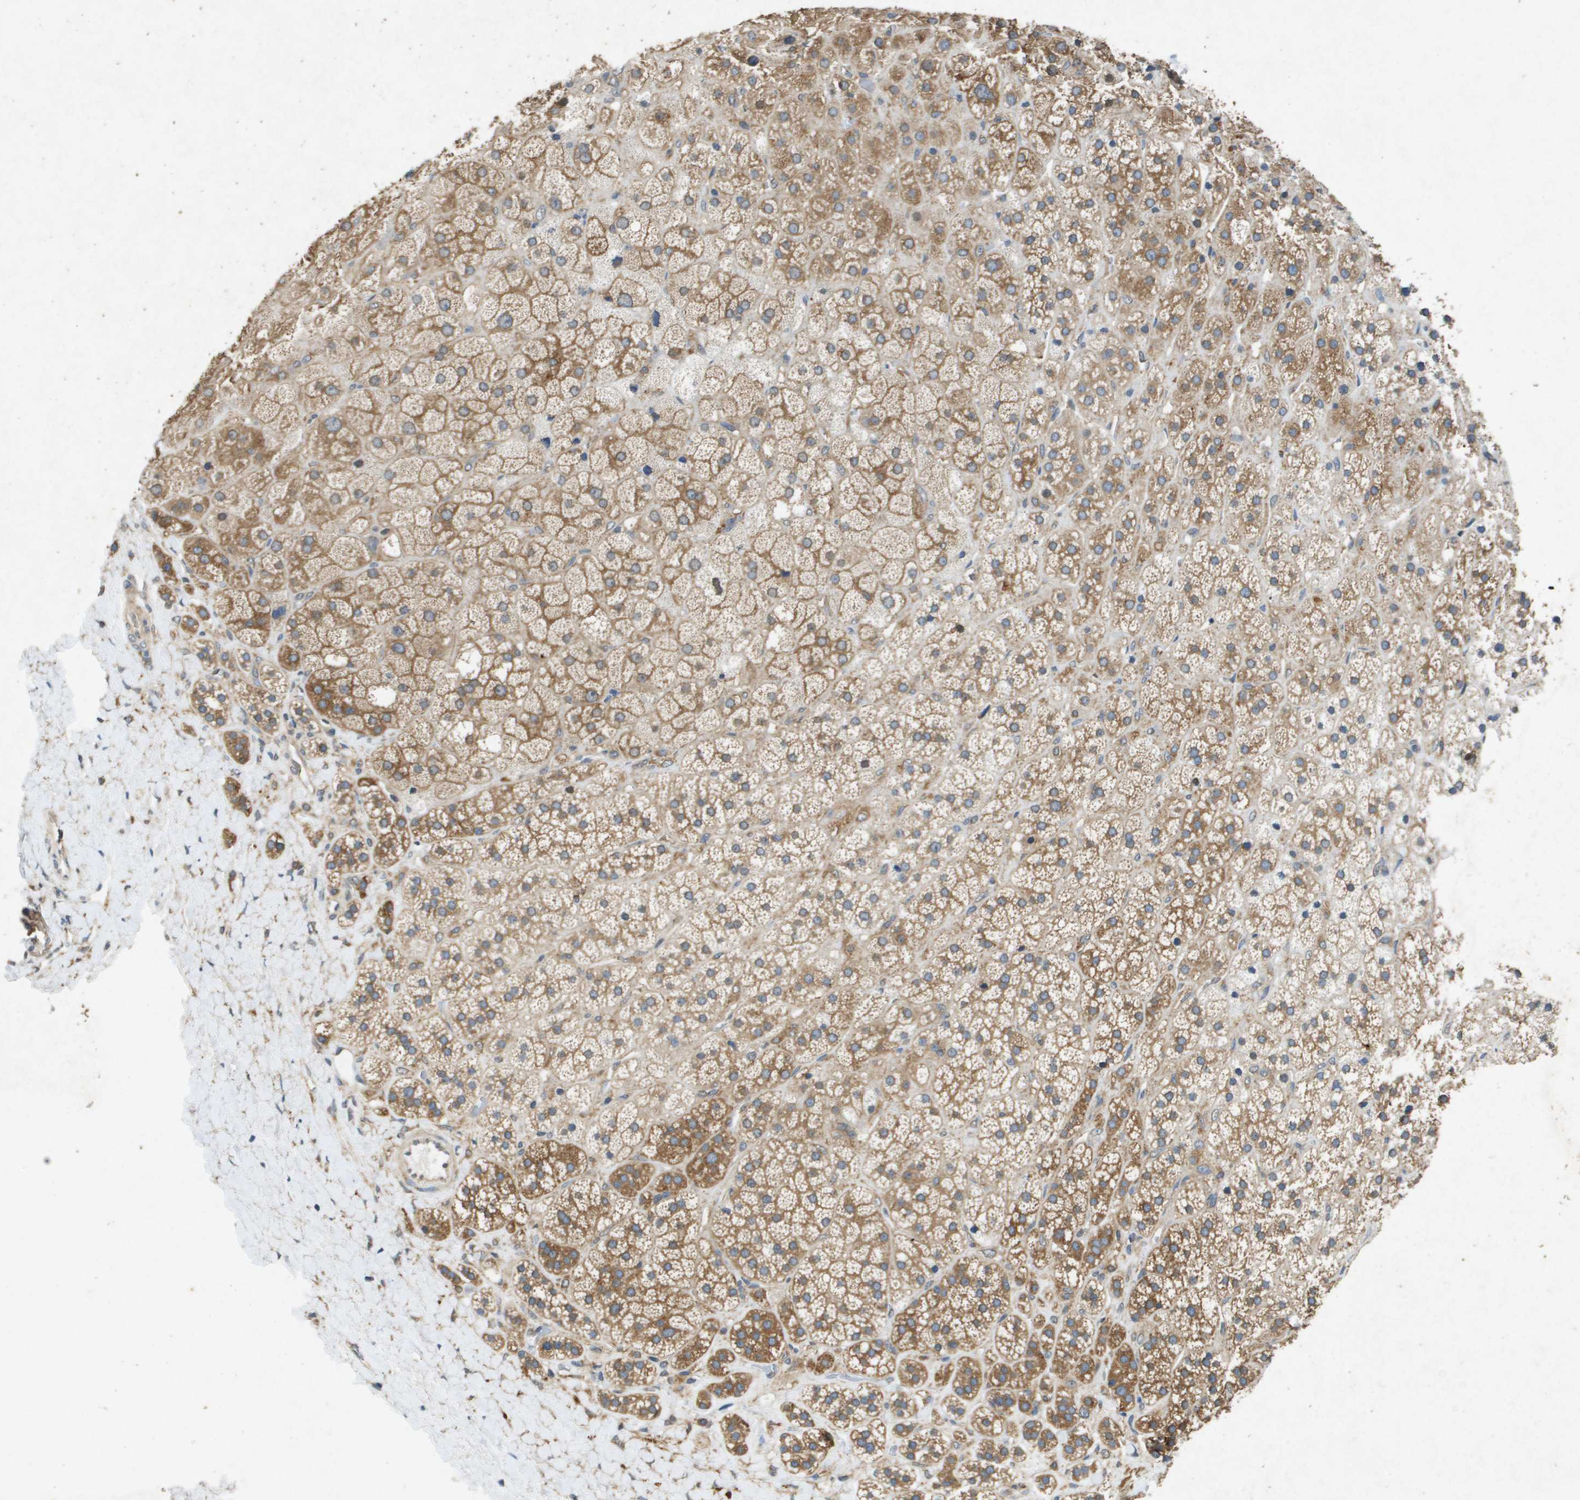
{"staining": {"intensity": "moderate", "quantity": ">75%", "location": "cytoplasmic/membranous"}, "tissue": "adrenal gland", "cell_type": "Glandular cells", "image_type": "normal", "snomed": [{"axis": "morphology", "description": "Normal tissue, NOS"}, {"axis": "topography", "description": "Adrenal gland"}], "caption": "Adrenal gland stained with DAB (3,3'-diaminobenzidine) IHC shows medium levels of moderate cytoplasmic/membranous staining in approximately >75% of glandular cells.", "gene": "PTPRT", "patient": {"sex": "male", "age": 56}}